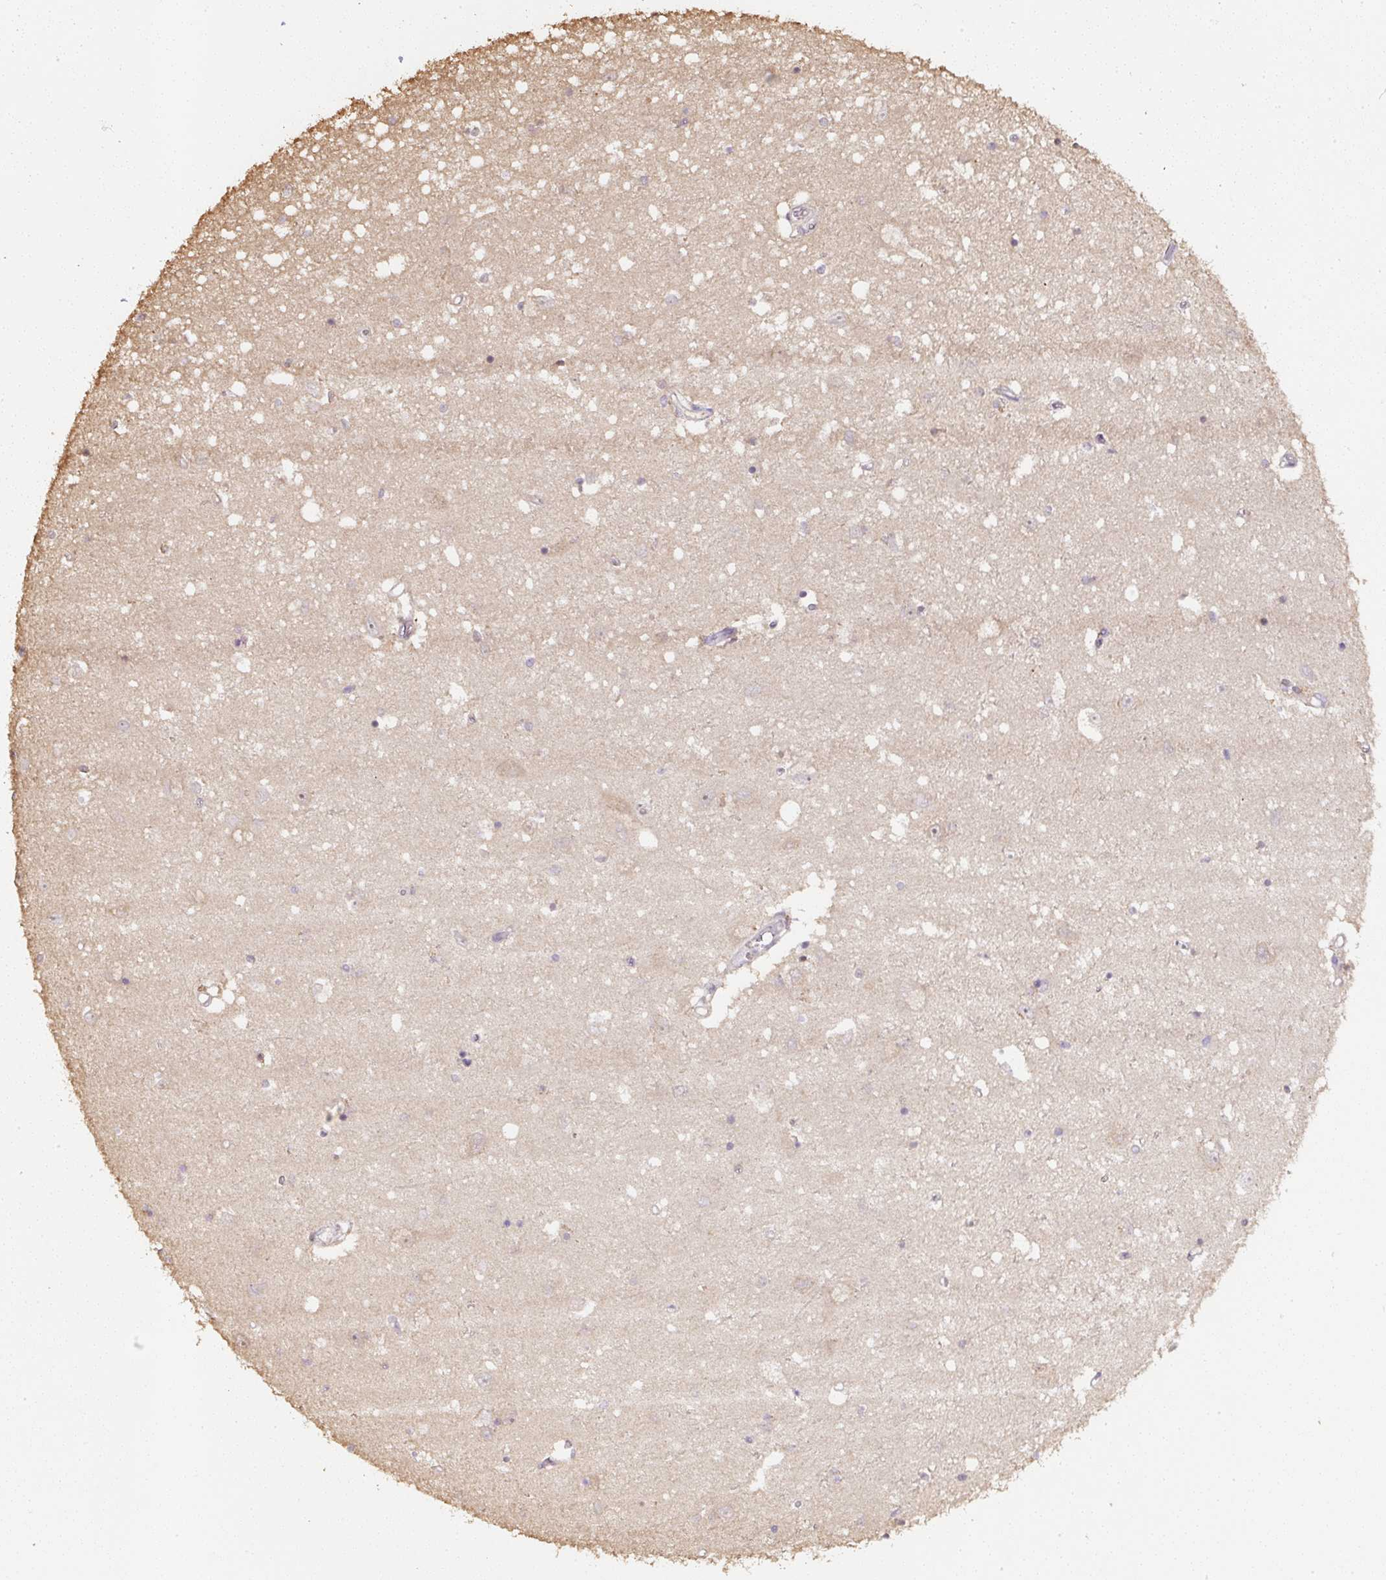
{"staining": {"intensity": "negative", "quantity": "none", "location": "none"}, "tissue": "caudate", "cell_type": "Glial cells", "image_type": "normal", "snomed": [{"axis": "morphology", "description": "Normal tissue, NOS"}, {"axis": "topography", "description": "Lateral ventricle wall"}], "caption": "Caudate stained for a protein using immunohistochemistry (IHC) reveals no positivity glial cells.", "gene": "TMEM170B", "patient": {"sex": "male", "age": 70}}